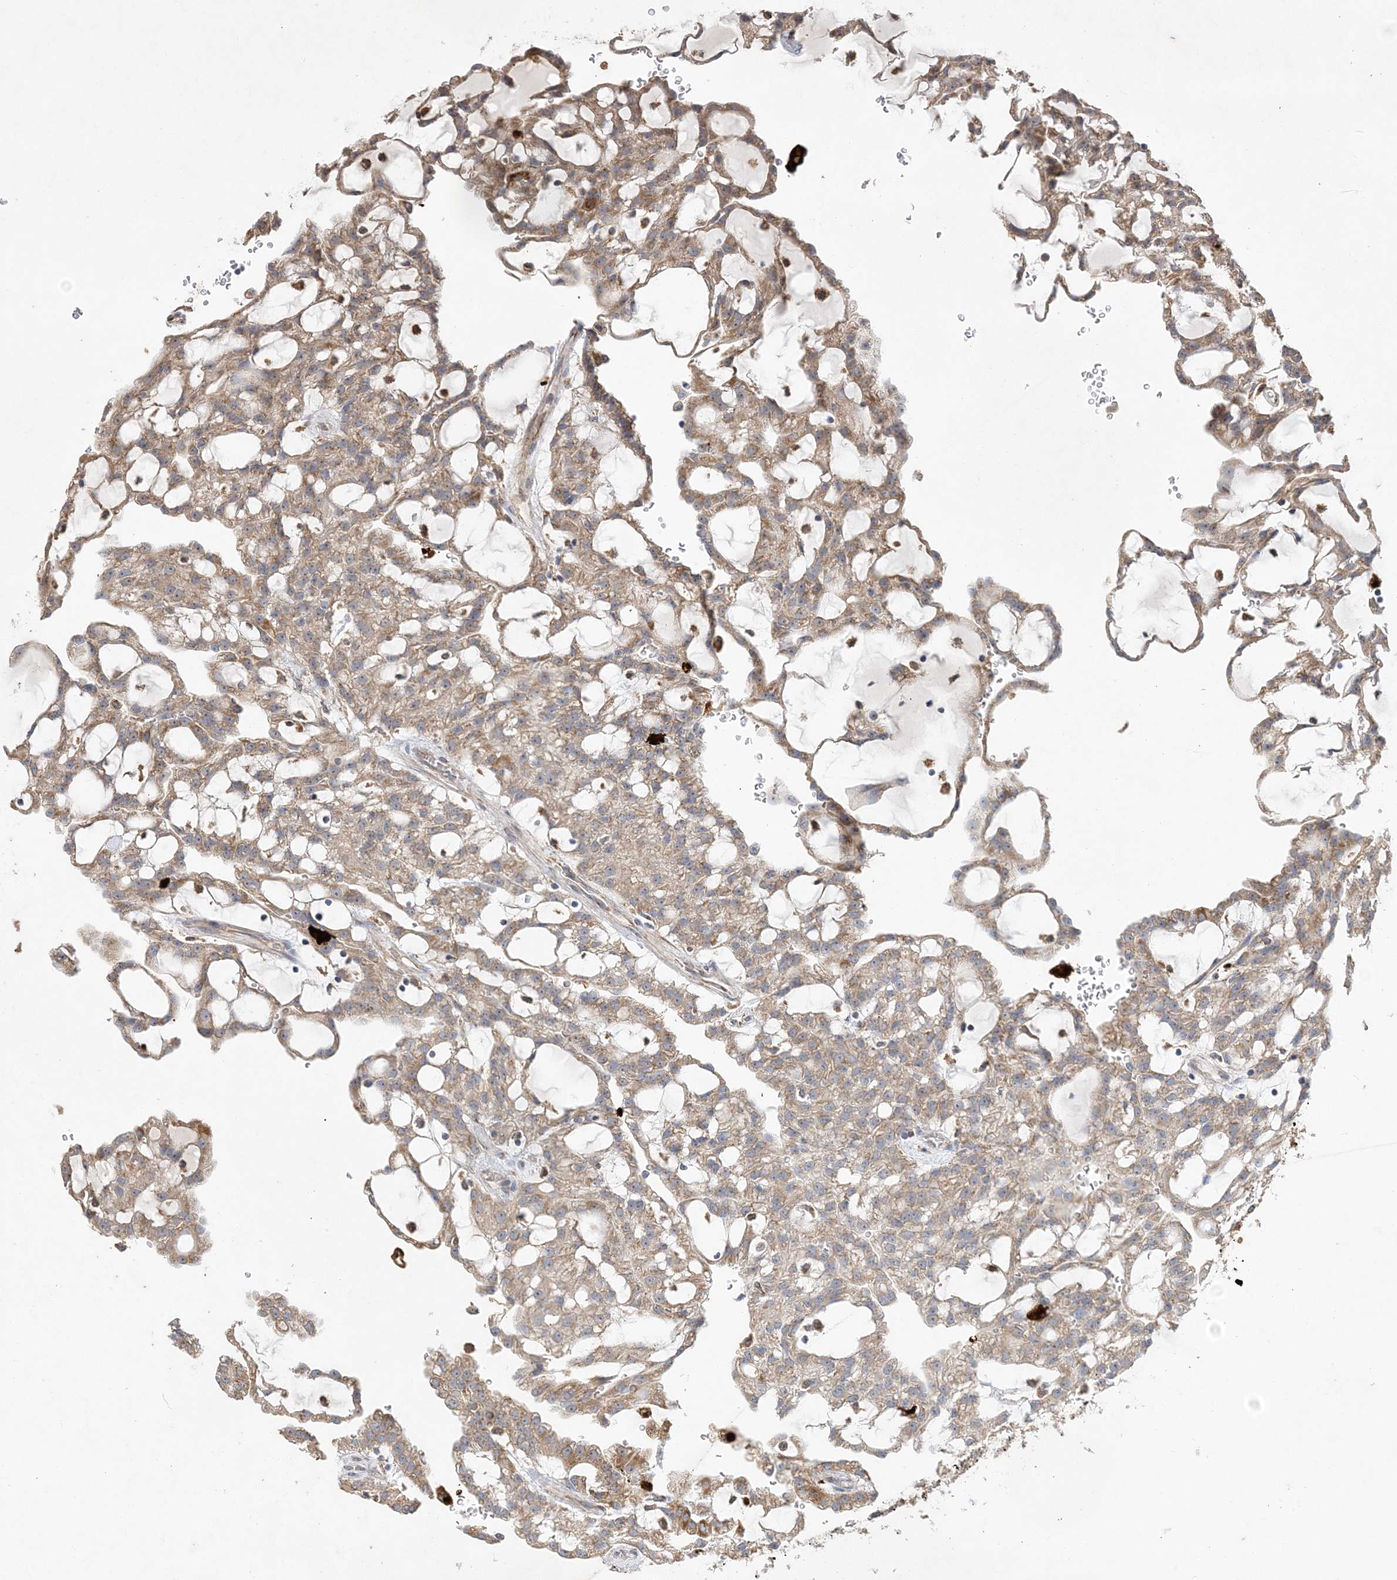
{"staining": {"intensity": "moderate", "quantity": ">75%", "location": "cytoplasmic/membranous"}, "tissue": "renal cancer", "cell_type": "Tumor cells", "image_type": "cancer", "snomed": [{"axis": "morphology", "description": "Adenocarcinoma, NOS"}, {"axis": "topography", "description": "Kidney"}], "caption": "Adenocarcinoma (renal) stained with immunohistochemistry (IHC) demonstrates moderate cytoplasmic/membranous staining in about >75% of tumor cells.", "gene": "FEZ2", "patient": {"sex": "male", "age": 63}}